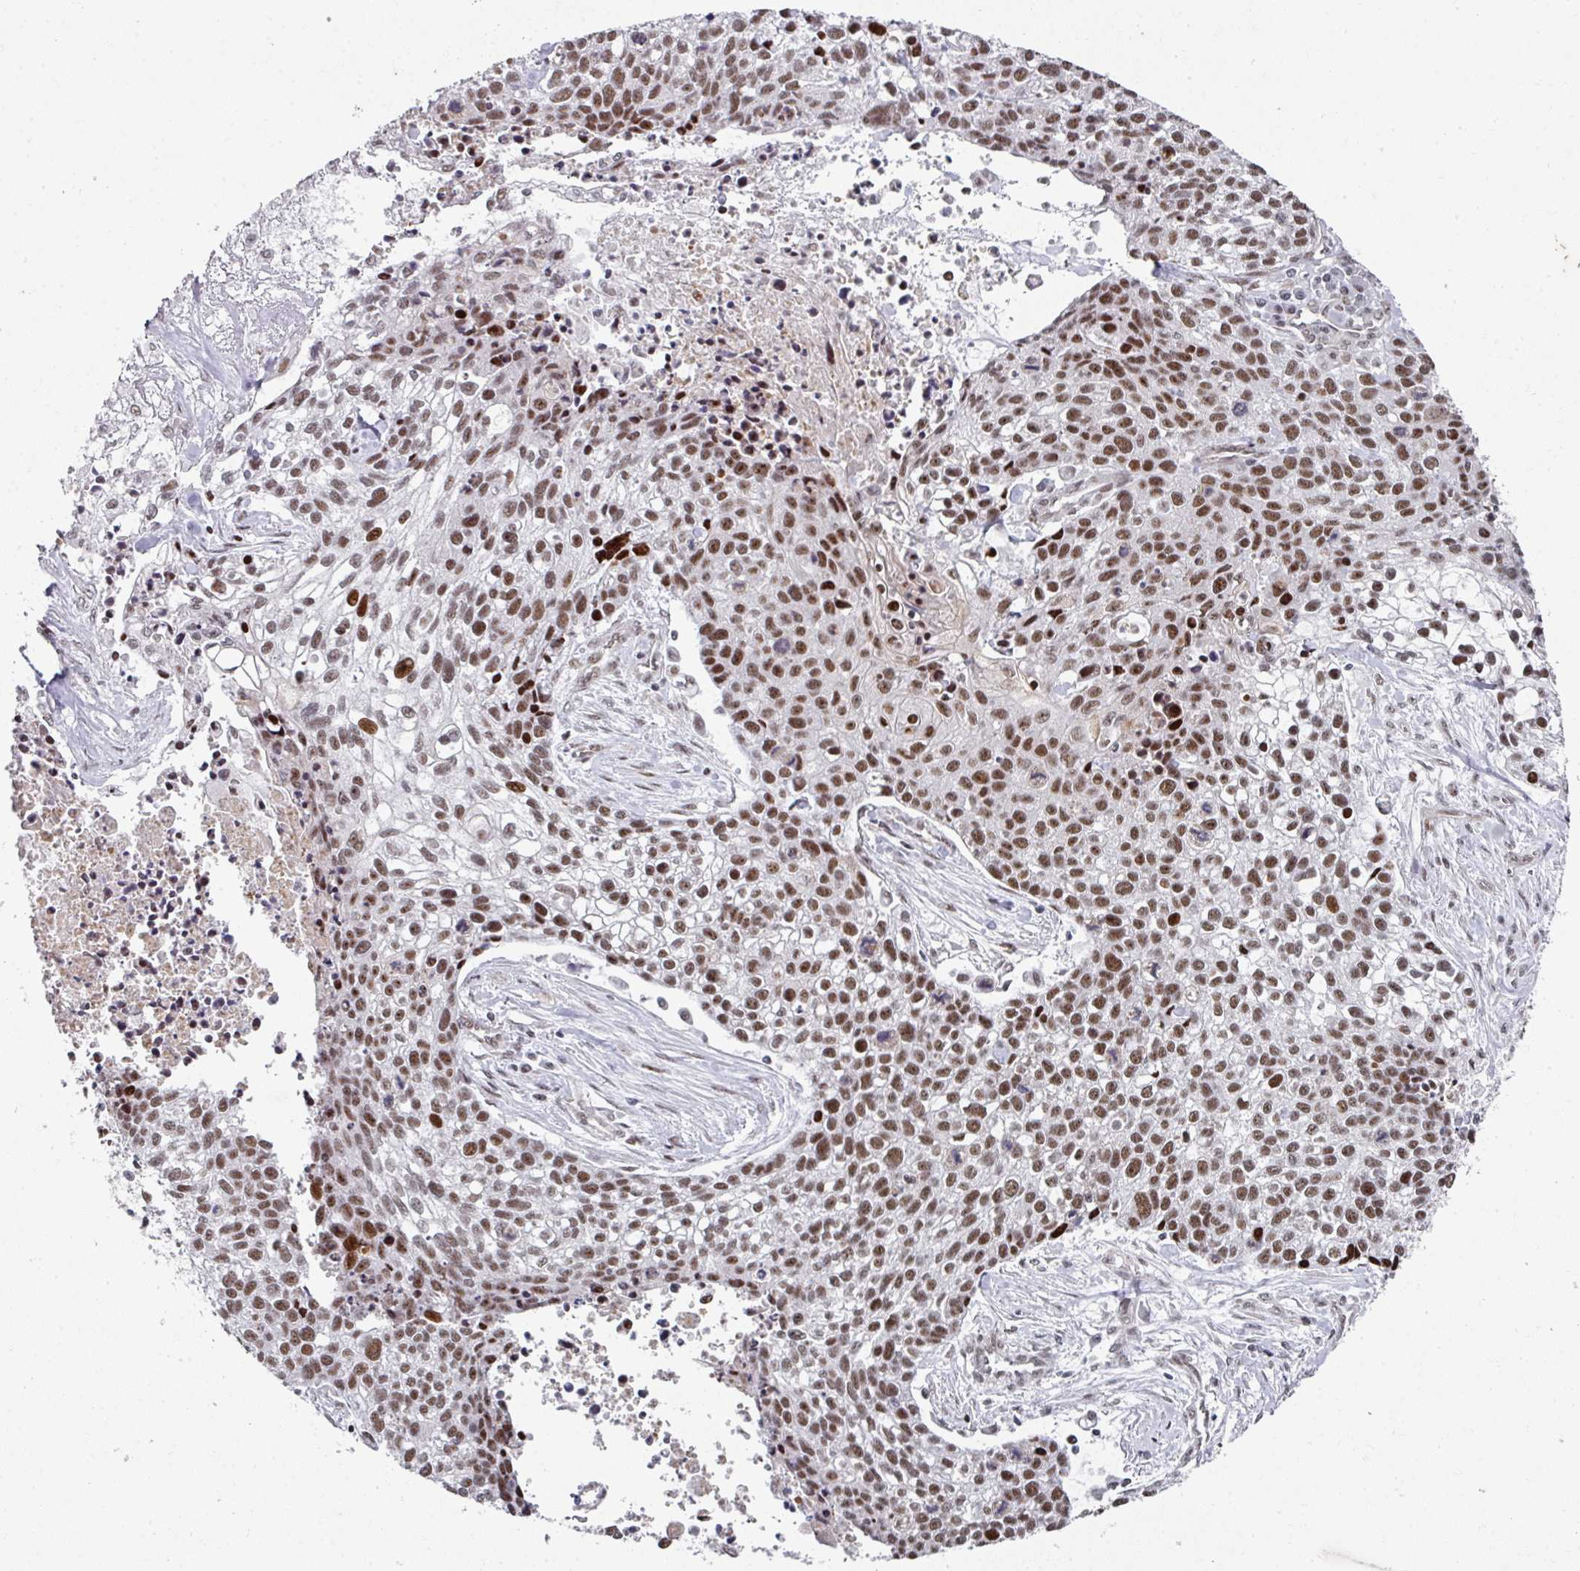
{"staining": {"intensity": "moderate", "quantity": ">75%", "location": "nuclear"}, "tissue": "lung cancer", "cell_type": "Tumor cells", "image_type": "cancer", "snomed": [{"axis": "morphology", "description": "Squamous cell carcinoma, NOS"}, {"axis": "topography", "description": "Lung"}], "caption": "Immunohistochemistry (IHC) (DAB) staining of lung cancer exhibits moderate nuclear protein staining in approximately >75% of tumor cells.", "gene": "SF3B5", "patient": {"sex": "male", "age": 74}}